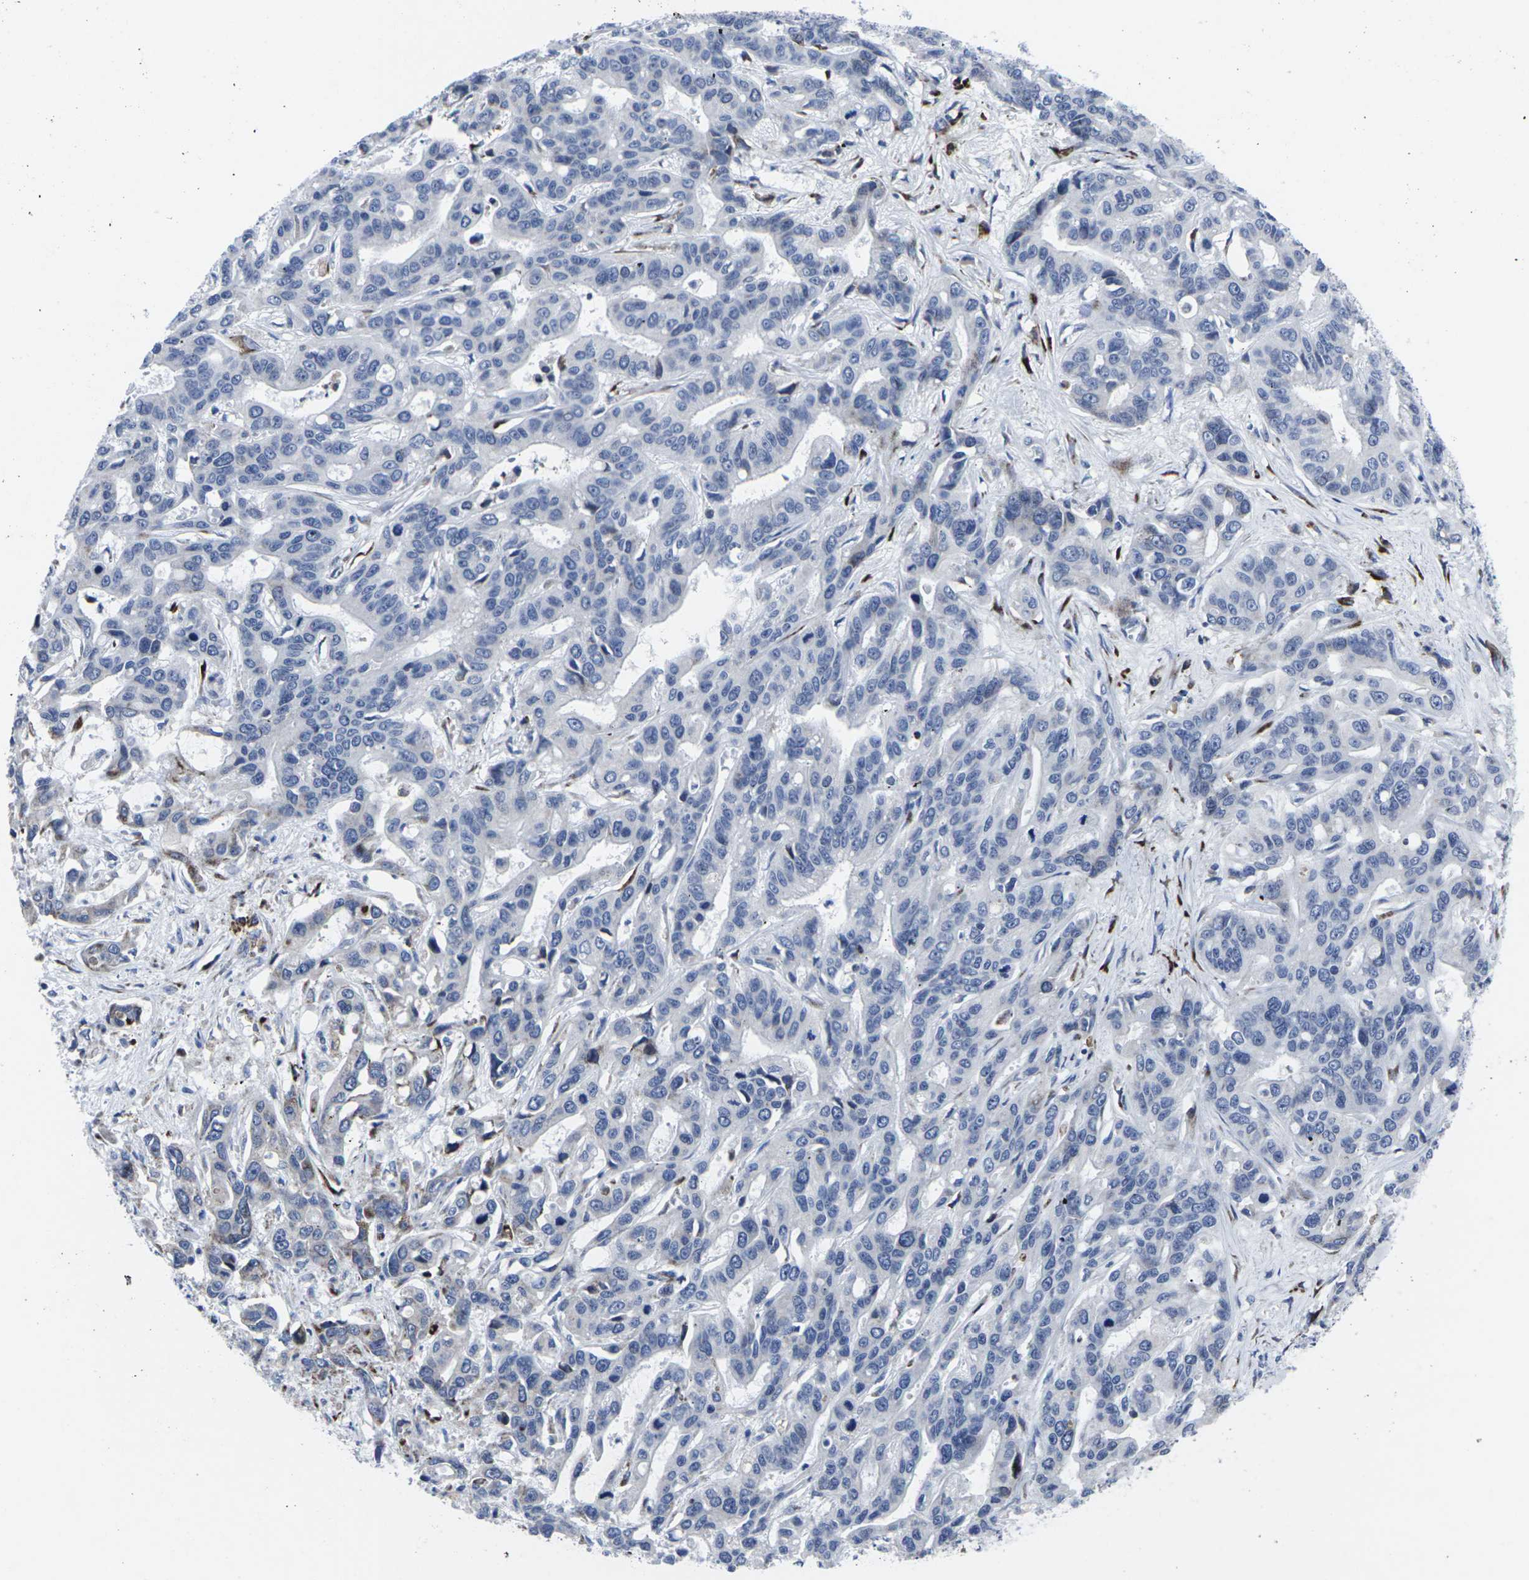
{"staining": {"intensity": "moderate", "quantity": "<25%", "location": "cytoplasmic/membranous"}, "tissue": "liver cancer", "cell_type": "Tumor cells", "image_type": "cancer", "snomed": [{"axis": "morphology", "description": "Cholangiocarcinoma"}, {"axis": "topography", "description": "Liver"}], "caption": "Immunohistochemical staining of human cholangiocarcinoma (liver) exhibits low levels of moderate cytoplasmic/membranous expression in approximately <25% of tumor cells.", "gene": "RPN1", "patient": {"sex": "female", "age": 65}}